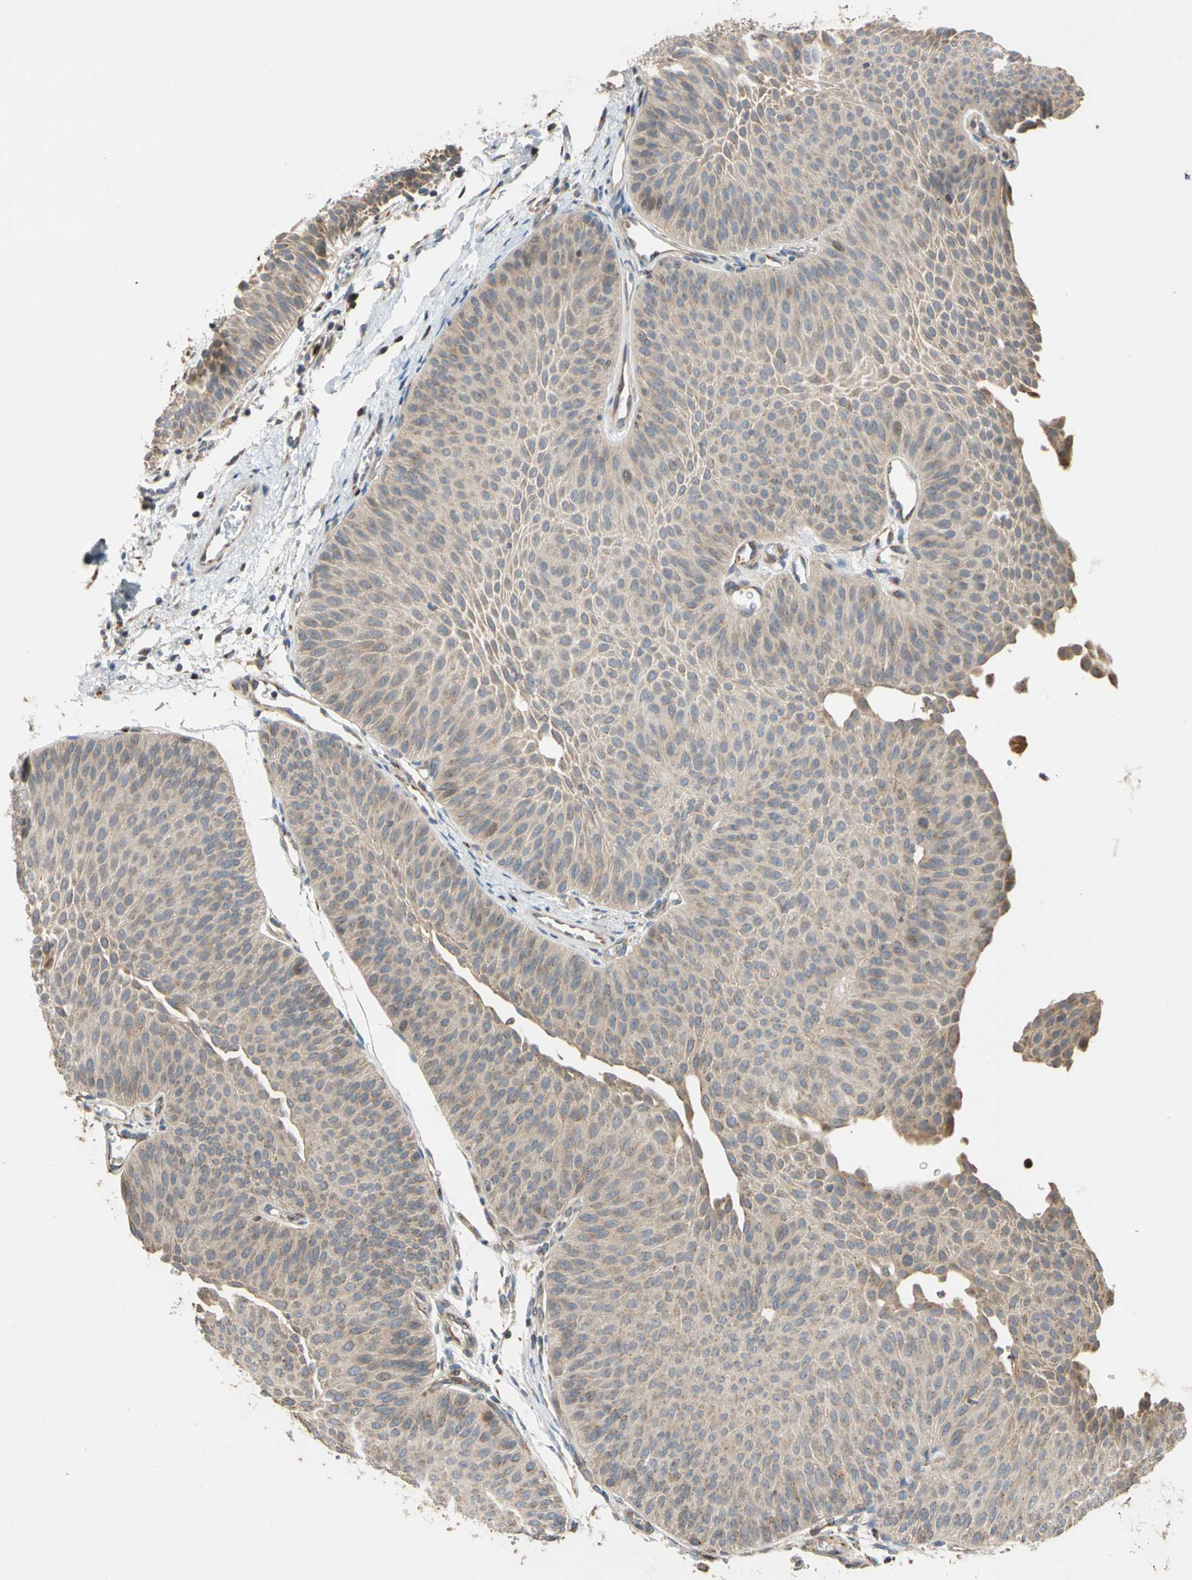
{"staining": {"intensity": "weak", "quantity": ">75%", "location": "cytoplasmic/membranous"}, "tissue": "urothelial cancer", "cell_type": "Tumor cells", "image_type": "cancer", "snomed": [{"axis": "morphology", "description": "Urothelial carcinoma, Low grade"}, {"axis": "topography", "description": "Urinary bladder"}], "caption": "Urothelial carcinoma (low-grade) stained for a protein (brown) demonstrates weak cytoplasmic/membranous positive positivity in approximately >75% of tumor cells.", "gene": "IP6K2", "patient": {"sex": "female", "age": 60}}